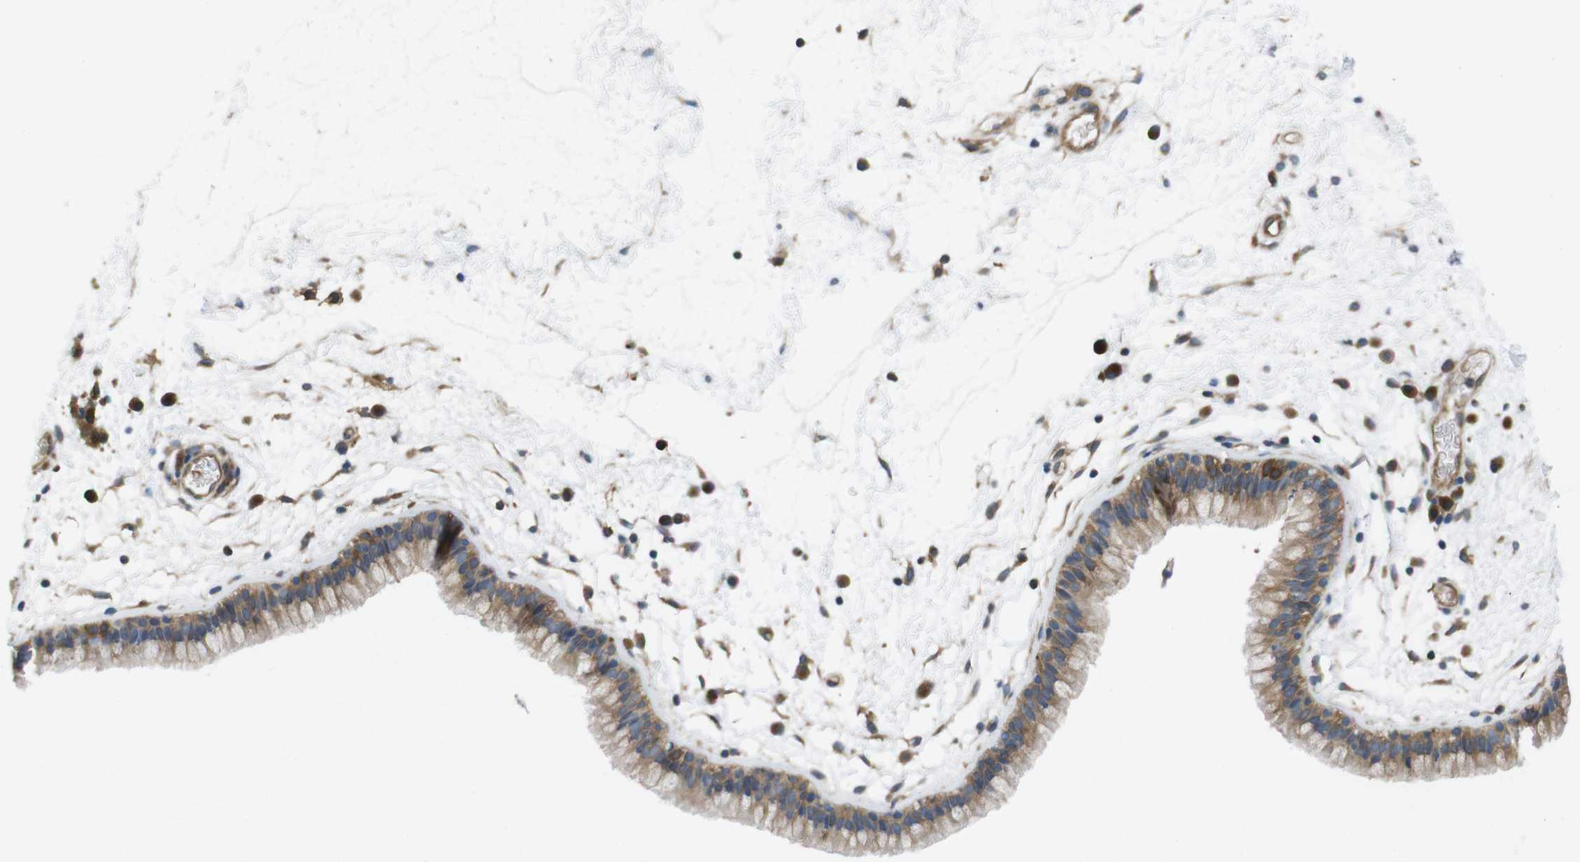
{"staining": {"intensity": "moderate", "quantity": ">75%", "location": "cytoplasmic/membranous"}, "tissue": "nasopharynx", "cell_type": "Respiratory epithelial cells", "image_type": "normal", "snomed": [{"axis": "morphology", "description": "Normal tissue, NOS"}, {"axis": "morphology", "description": "Inflammation, NOS"}, {"axis": "topography", "description": "Nasopharynx"}], "caption": "Immunohistochemical staining of benign nasopharynx shows medium levels of moderate cytoplasmic/membranous staining in about >75% of respiratory epithelial cells.", "gene": "MTHFD1L", "patient": {"sex": "male", "age": 48}}